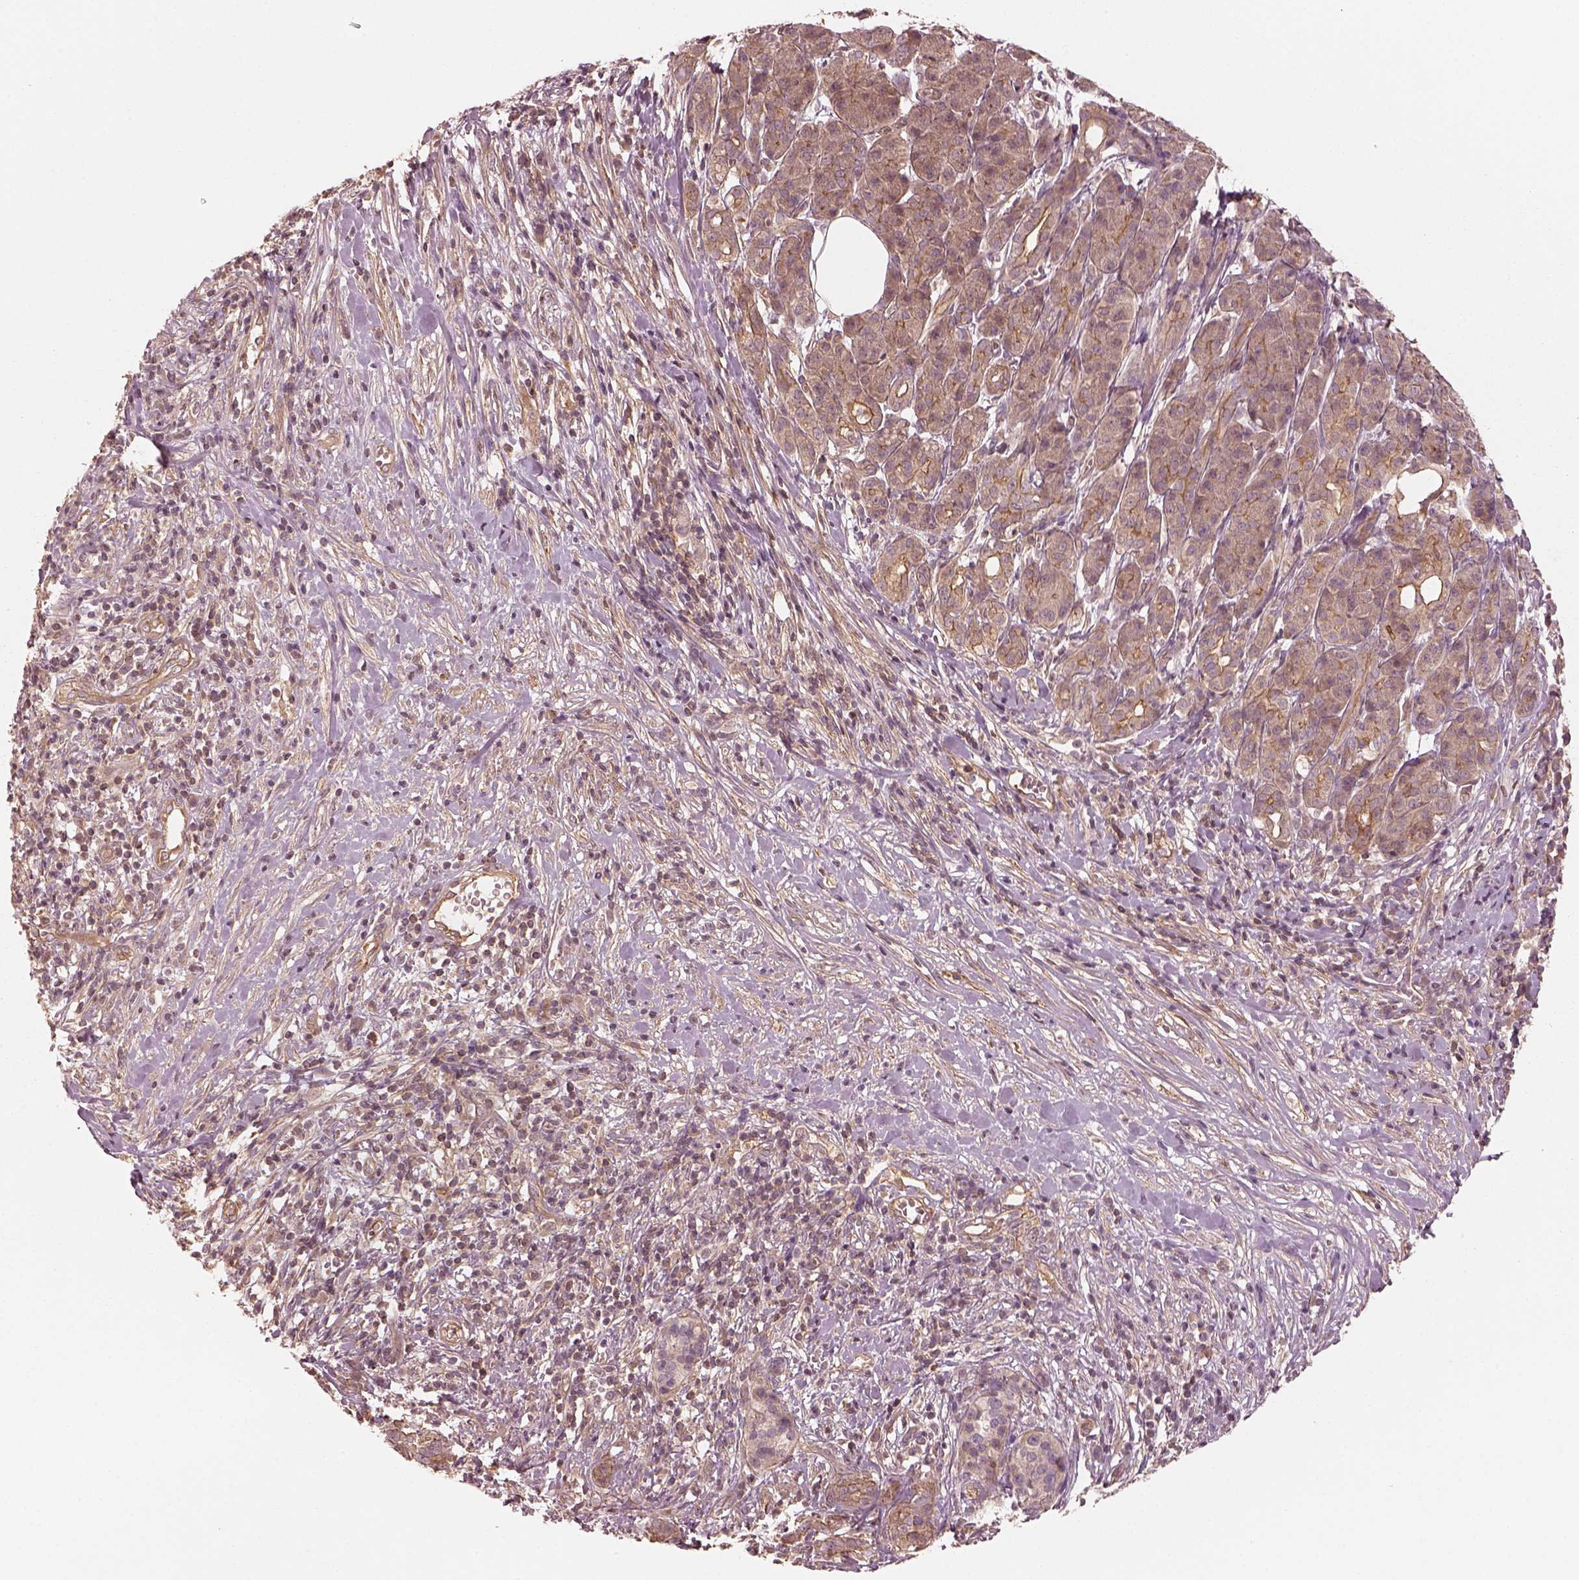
{"staining": {"intensity": "moderate", "quantity": "25%-75%", "location": "cytoplasmic/membranous"}, "tissue": "pancreatic cancer", "cell_type": "Tumor cells", "image_type": "cancer", "snomed": [{"axis": "morphology", "description": "Adenocarcinoma, NOS"}, {"axis": "topography", "description": "Pancreas"}], "caption": "A photomicrograph showing moderate cytoplasmic/membranous staining in approximately 25%-75% of tumor cells in pancreatic adenocarcinoma, as visualized by brown immunohistochemical staining.", "gene": "FAM107B", "patient": {"sex": "male", "age": 61}}